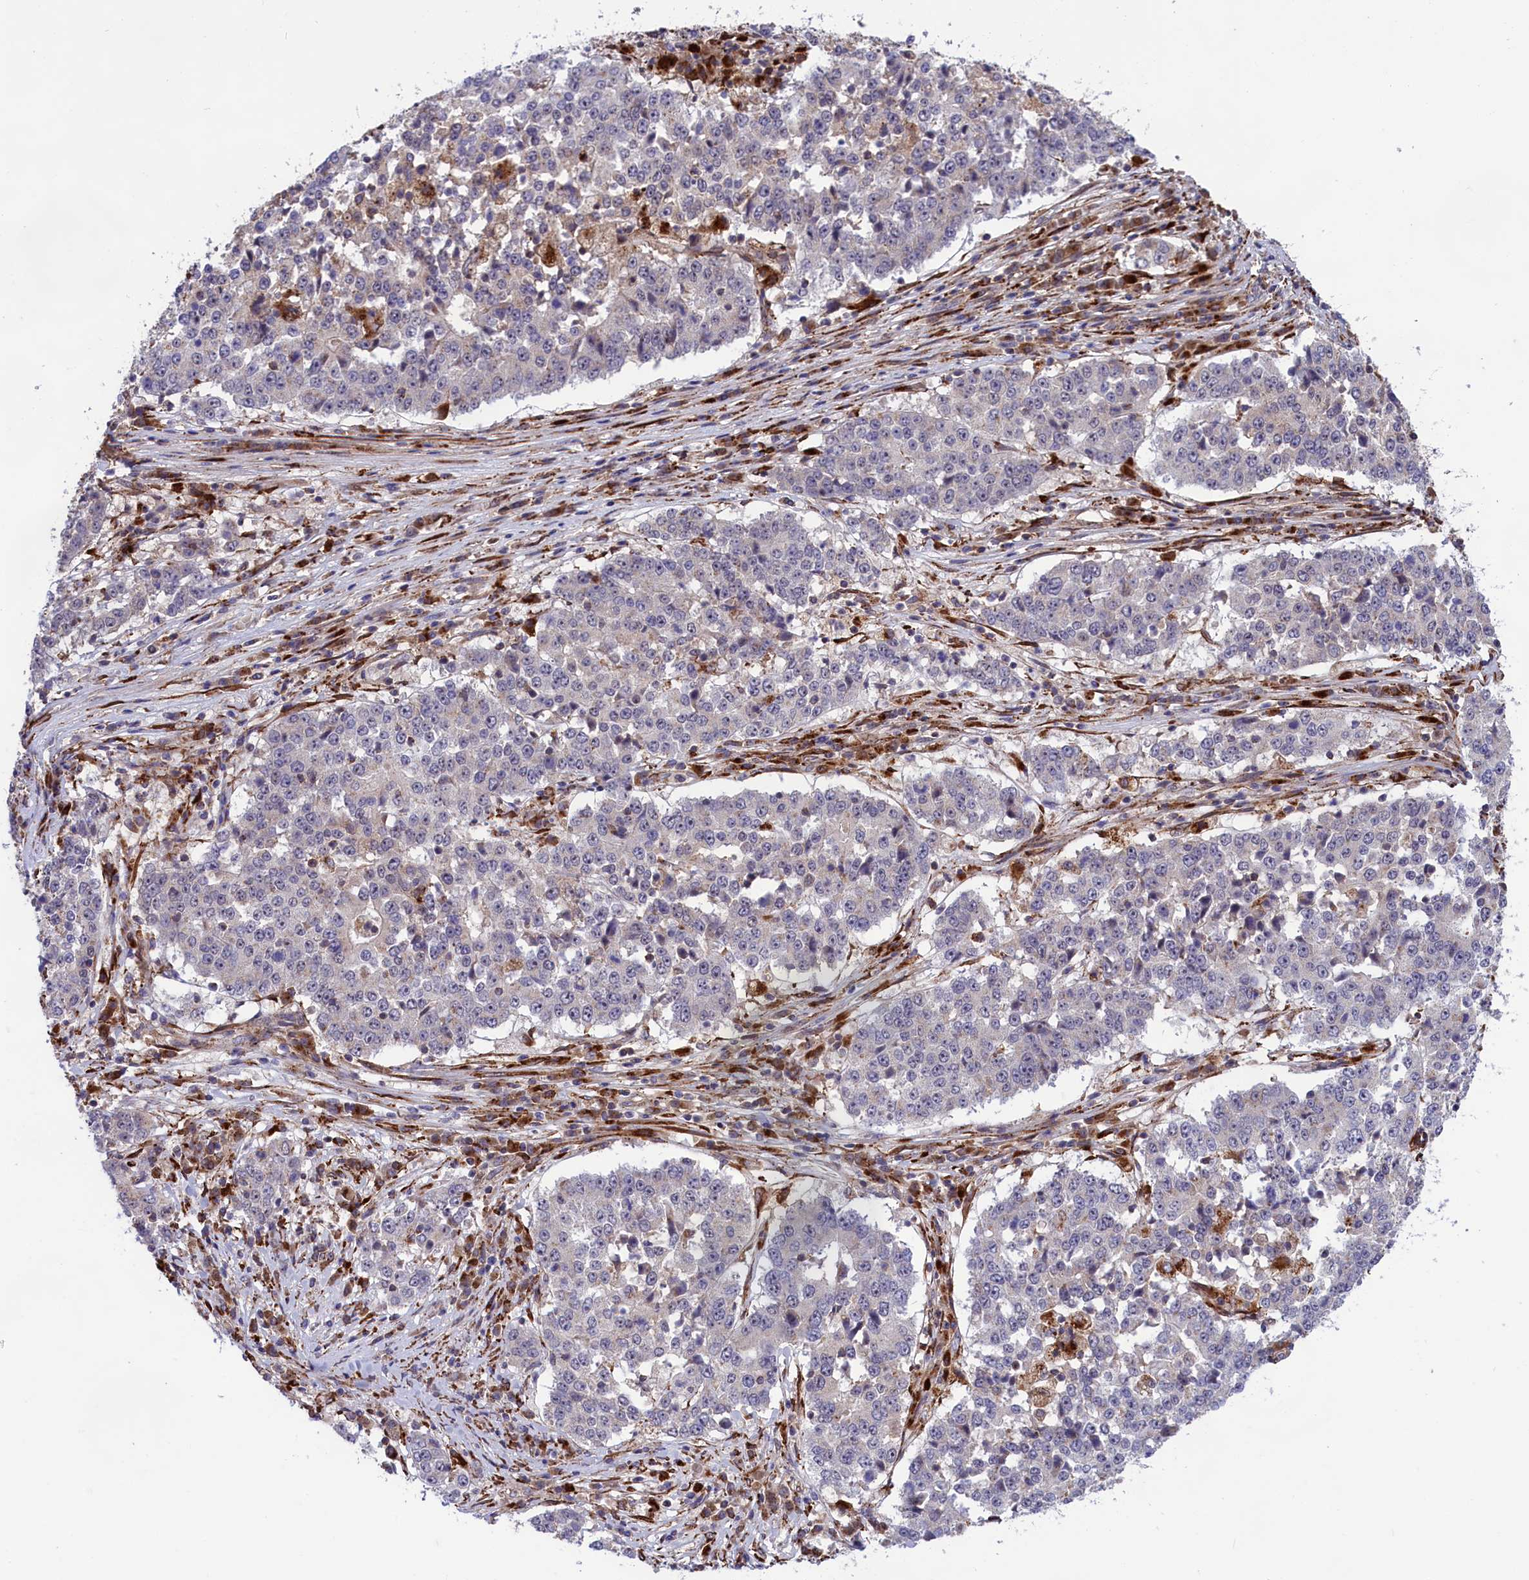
{"staining": {"intensity": "negative", "quantity": "none", "location": "none"}, "tissue": "stomach cancer", "cell_type": "Tumor cells", "image_type": "cancer", "snomed": [{"axis": "morphology", "description": "Adenocarcinoma, NOS"}, {"axis": "topography", "description": "Stomach"}], "caption": "Immunohistochemistry of human adenocarcinoma (stomach) exhibits no staining in tumor cells.", "gene": "MAN2B1", "patient": {"sex": "male", "age": 59}}